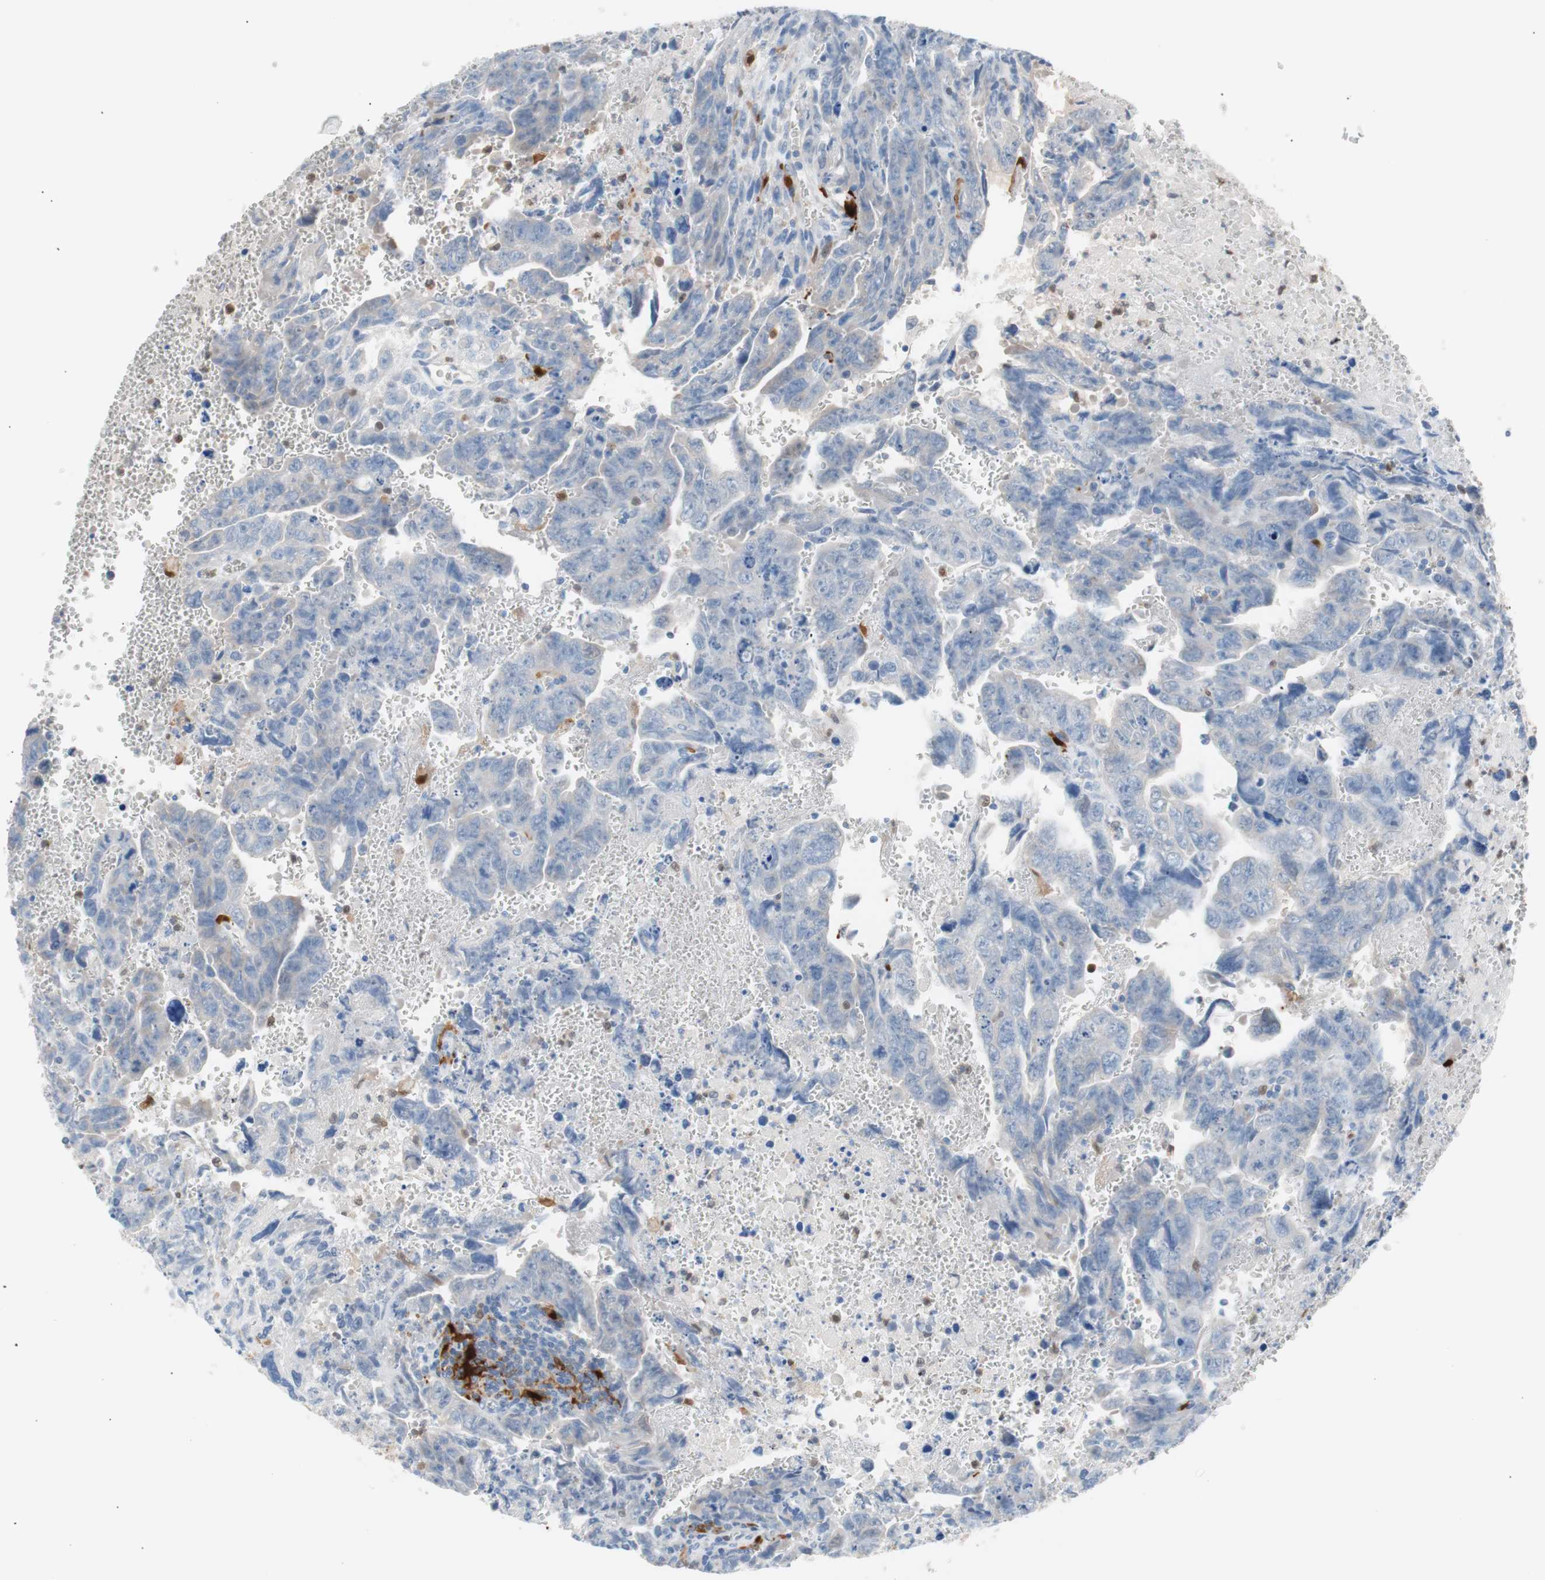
{"staining": {"intensity": "negative", "quantity": "none", "location": "none"}, "tissue": "testis cancer", "cell_type": "Tumor cells", "image_type": "cancer", "snomed": [{"axis": "morphology", "description": "Carcinoma, Embryonal, NOS"}, {"axis": "topography", "description": "Testis"}], "caption": "There is no significant positivity in tumor cells of embryonal carcinoma (testis). (Stains: DAB immunohistochemistry (IHC) with hematoxylin counter stain, Microscopy: brightfield microscopy at high magnification).", "gene": "IL18", "patient": {"sex": "male", "age": 28}}